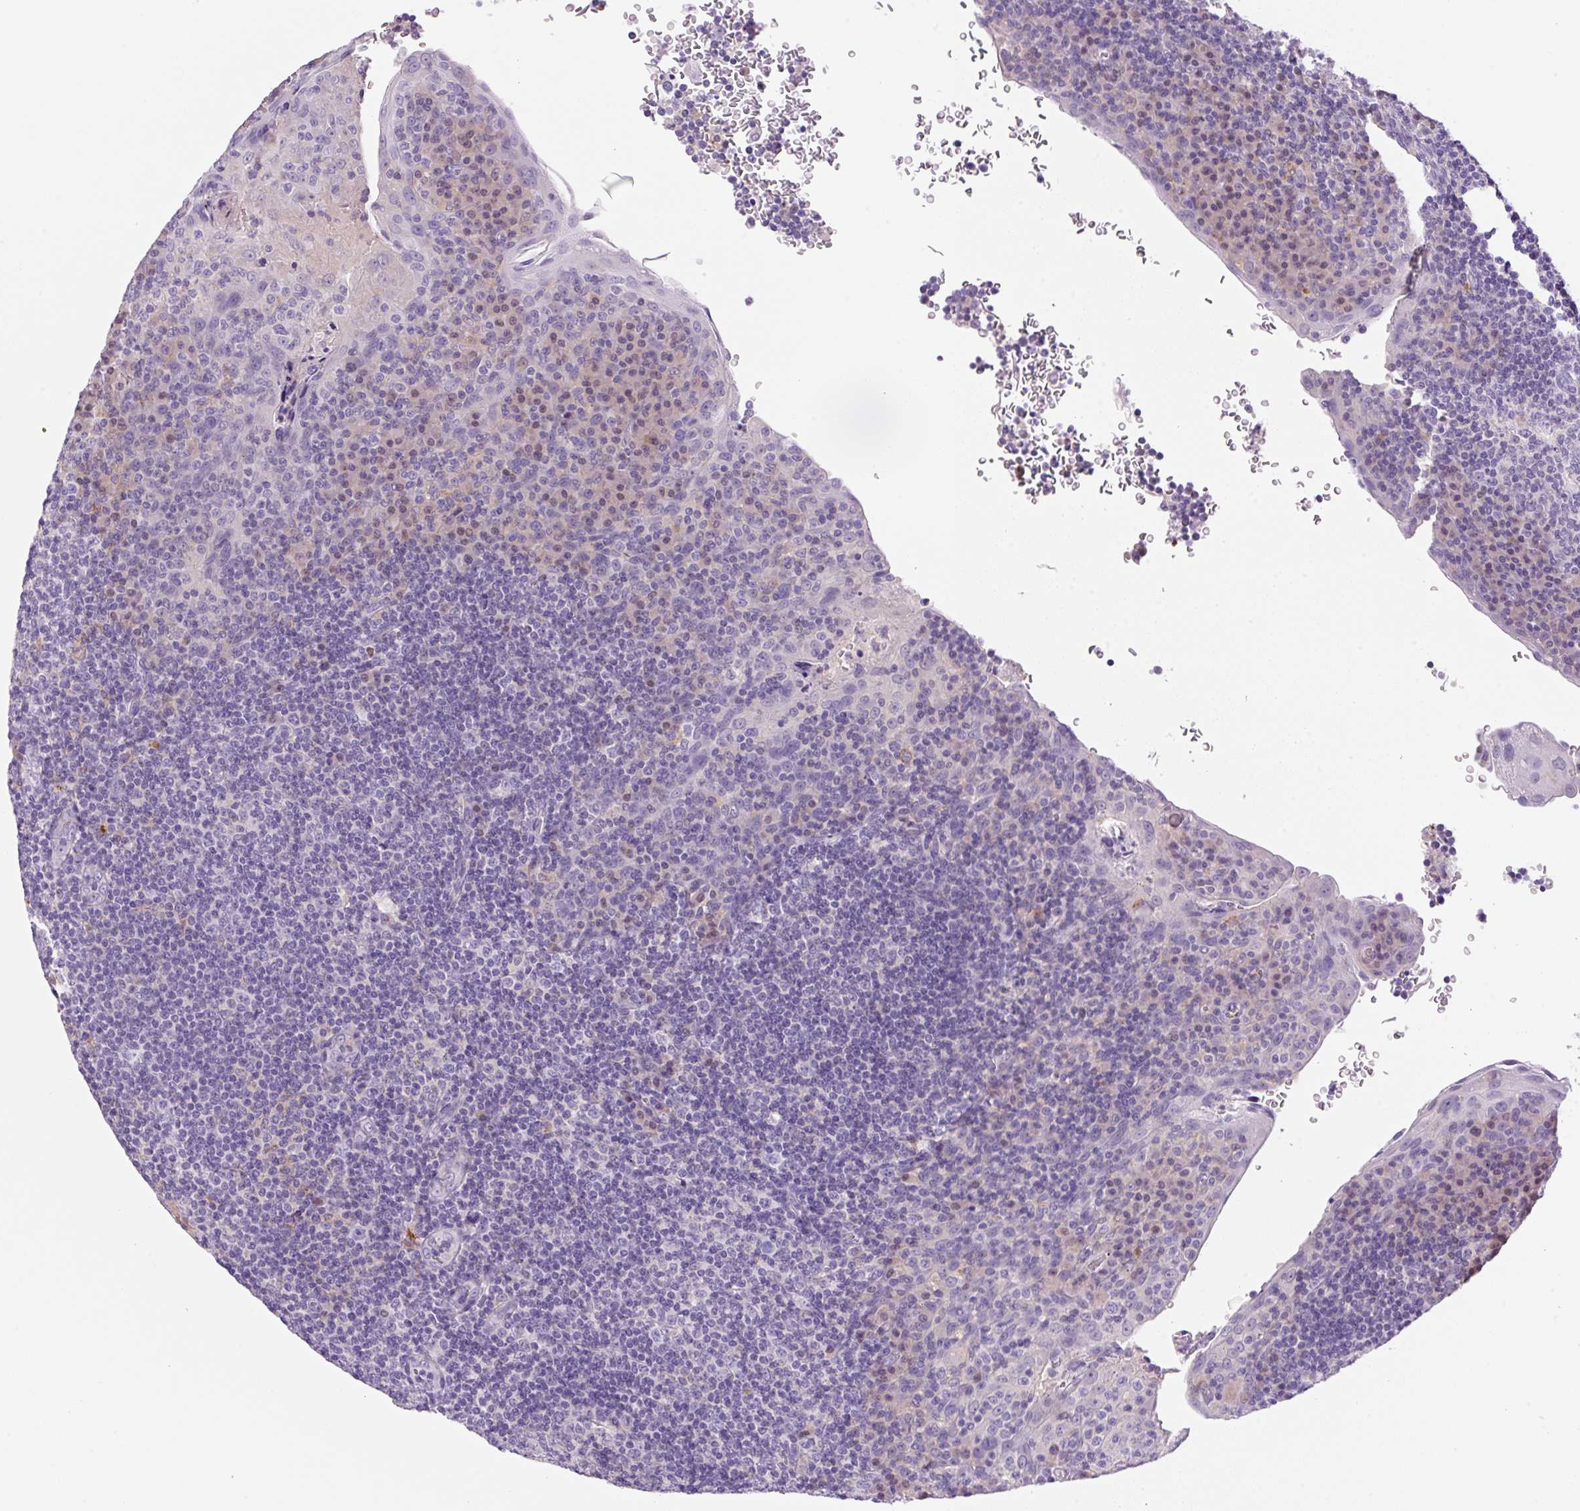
{"staining": {"intensity": "negative", "quantity": "none", "location": "none"}, "tissue": "tonsil", "cell_type": "Germinal center cells", "image_type": "normal", "snomed": [{"axis": "morphology", "description": "Normal tissue, NOS"}, {"axis": "topography", "description": "Tonsil"}], "caption": "The photomicrograph displays no staining of germinal center cells in normal tonsil.", "gene": "TDRD15", "patient": {"sex": "male", "age": 17}}